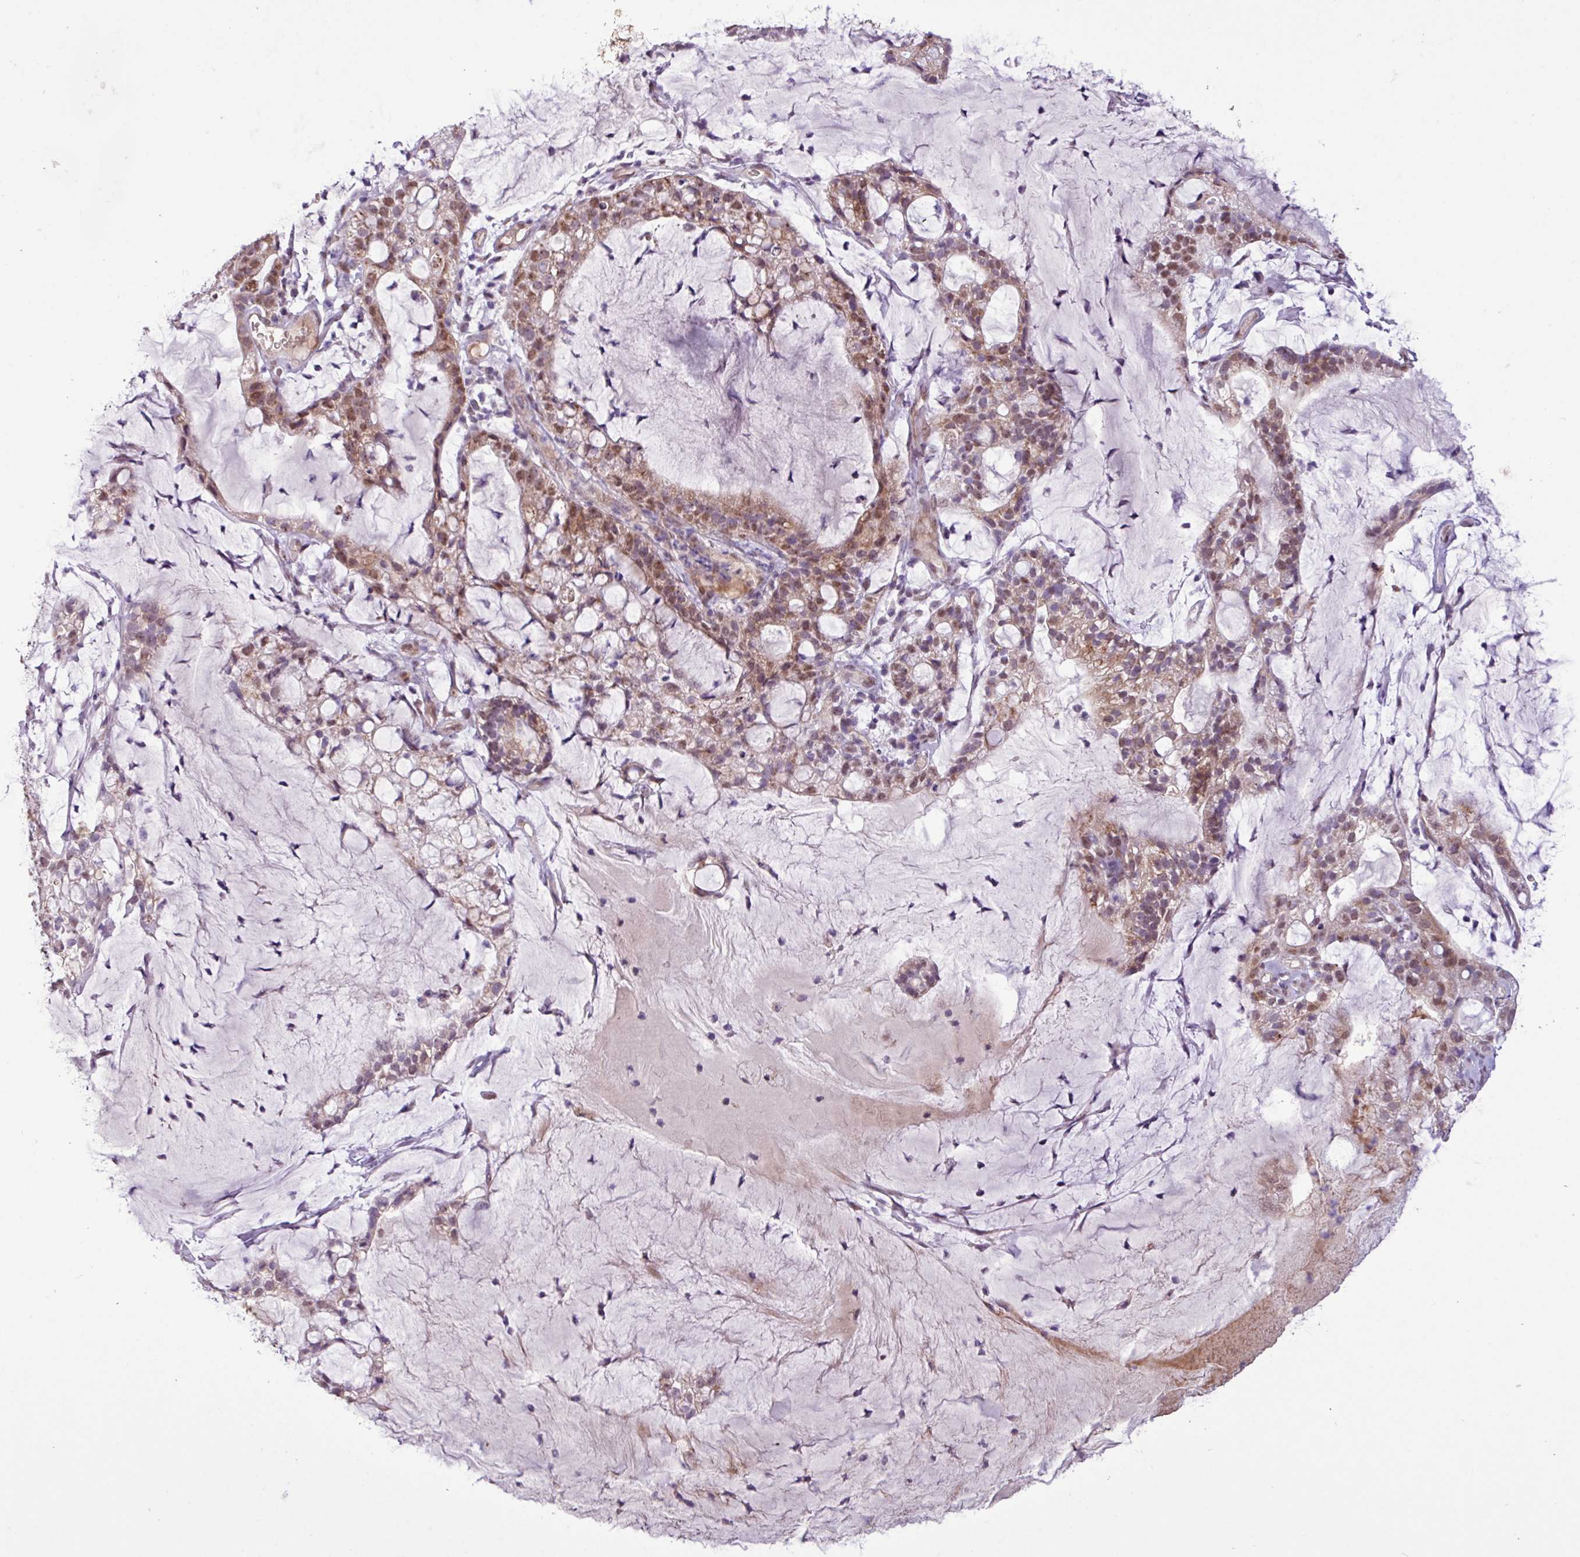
{"staining": {"intensity": "moderate", "quantity": ">75%", "location": "cytoplasmic/membranous,nuclear"}, "tissue": "cervical cancer", "cell_type": "Tumor cells", "image_type": "cancer", "snomed": [{"axis": "morphology", "description": "Adenocarcinoma, NOS"}, {"axis": "topography", "description": "Cervix"}], "caption": "IHC (DAB (3,3'-diaminobenzidine)) staining of human adenocarcinoma (cervical) exhibits moderate cytoplasmic/membranous and nuclear protein positivity in approximately >75% of tumor cells.", "gene": "L3MBTL3", "patient": {"sex": "female", "age": 41}}